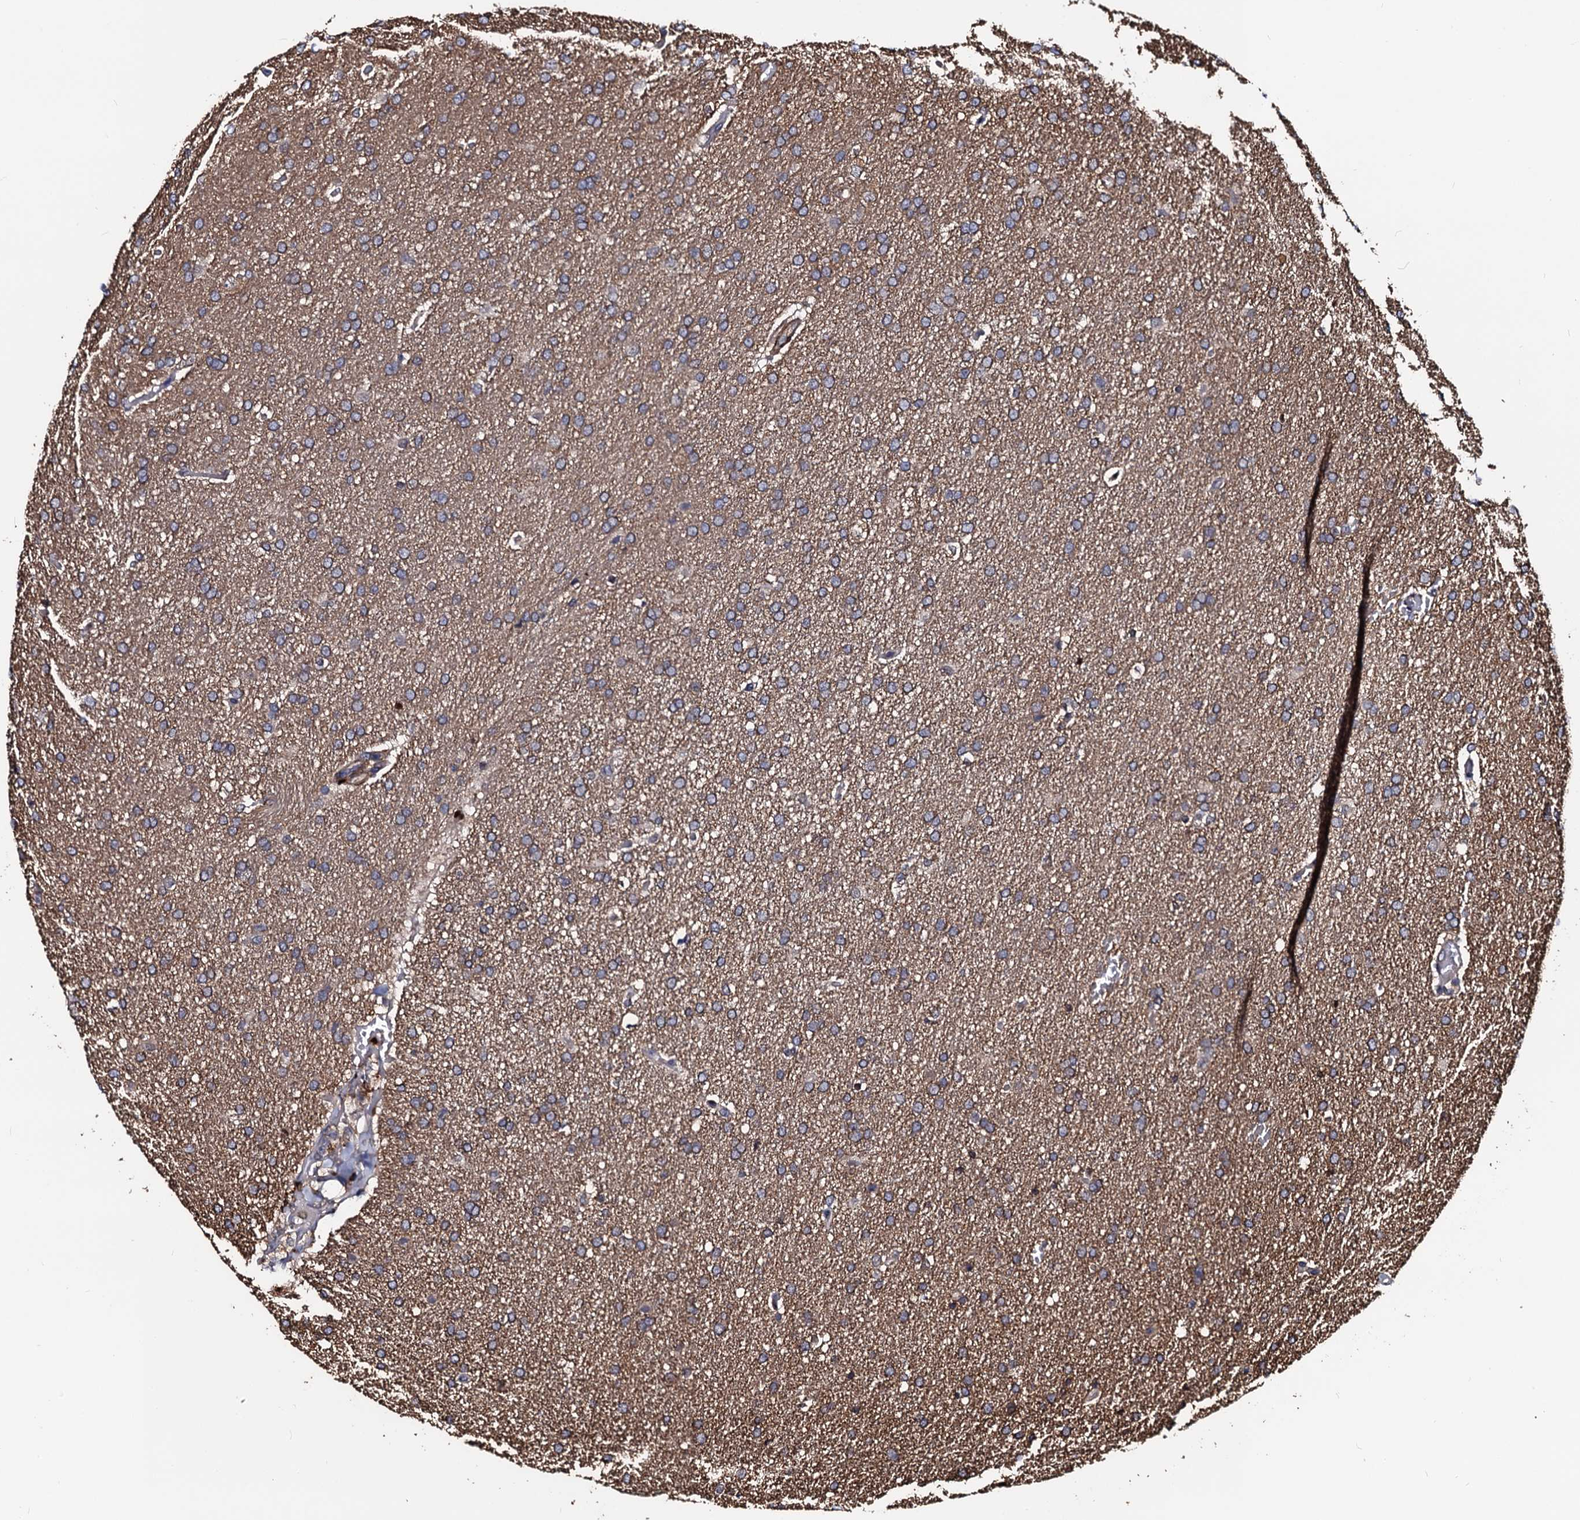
{"staining": {"intensity": "moderate", "quantity": "<25%", "location": "cytoplasmic/membranous"}, "tissue": "glioma", "cell_type": "Tumor cells", "image_type": "cancer", "snomed": [{"axis": "morphology", "description": "Glioma, malignant, High grade"}, {"axis": "topography", "description": "Brain"}], "caption": "Immunohistochemistry of human glioma demonstrates low levels of moderate cytoplasmic/membranous staining in approximately <25% of tumor cells. The protein is shown in brown color, while the nuclei are stained blue.", "gene": "N4BP1", "patient": {"sex": "male", "age": 72}}